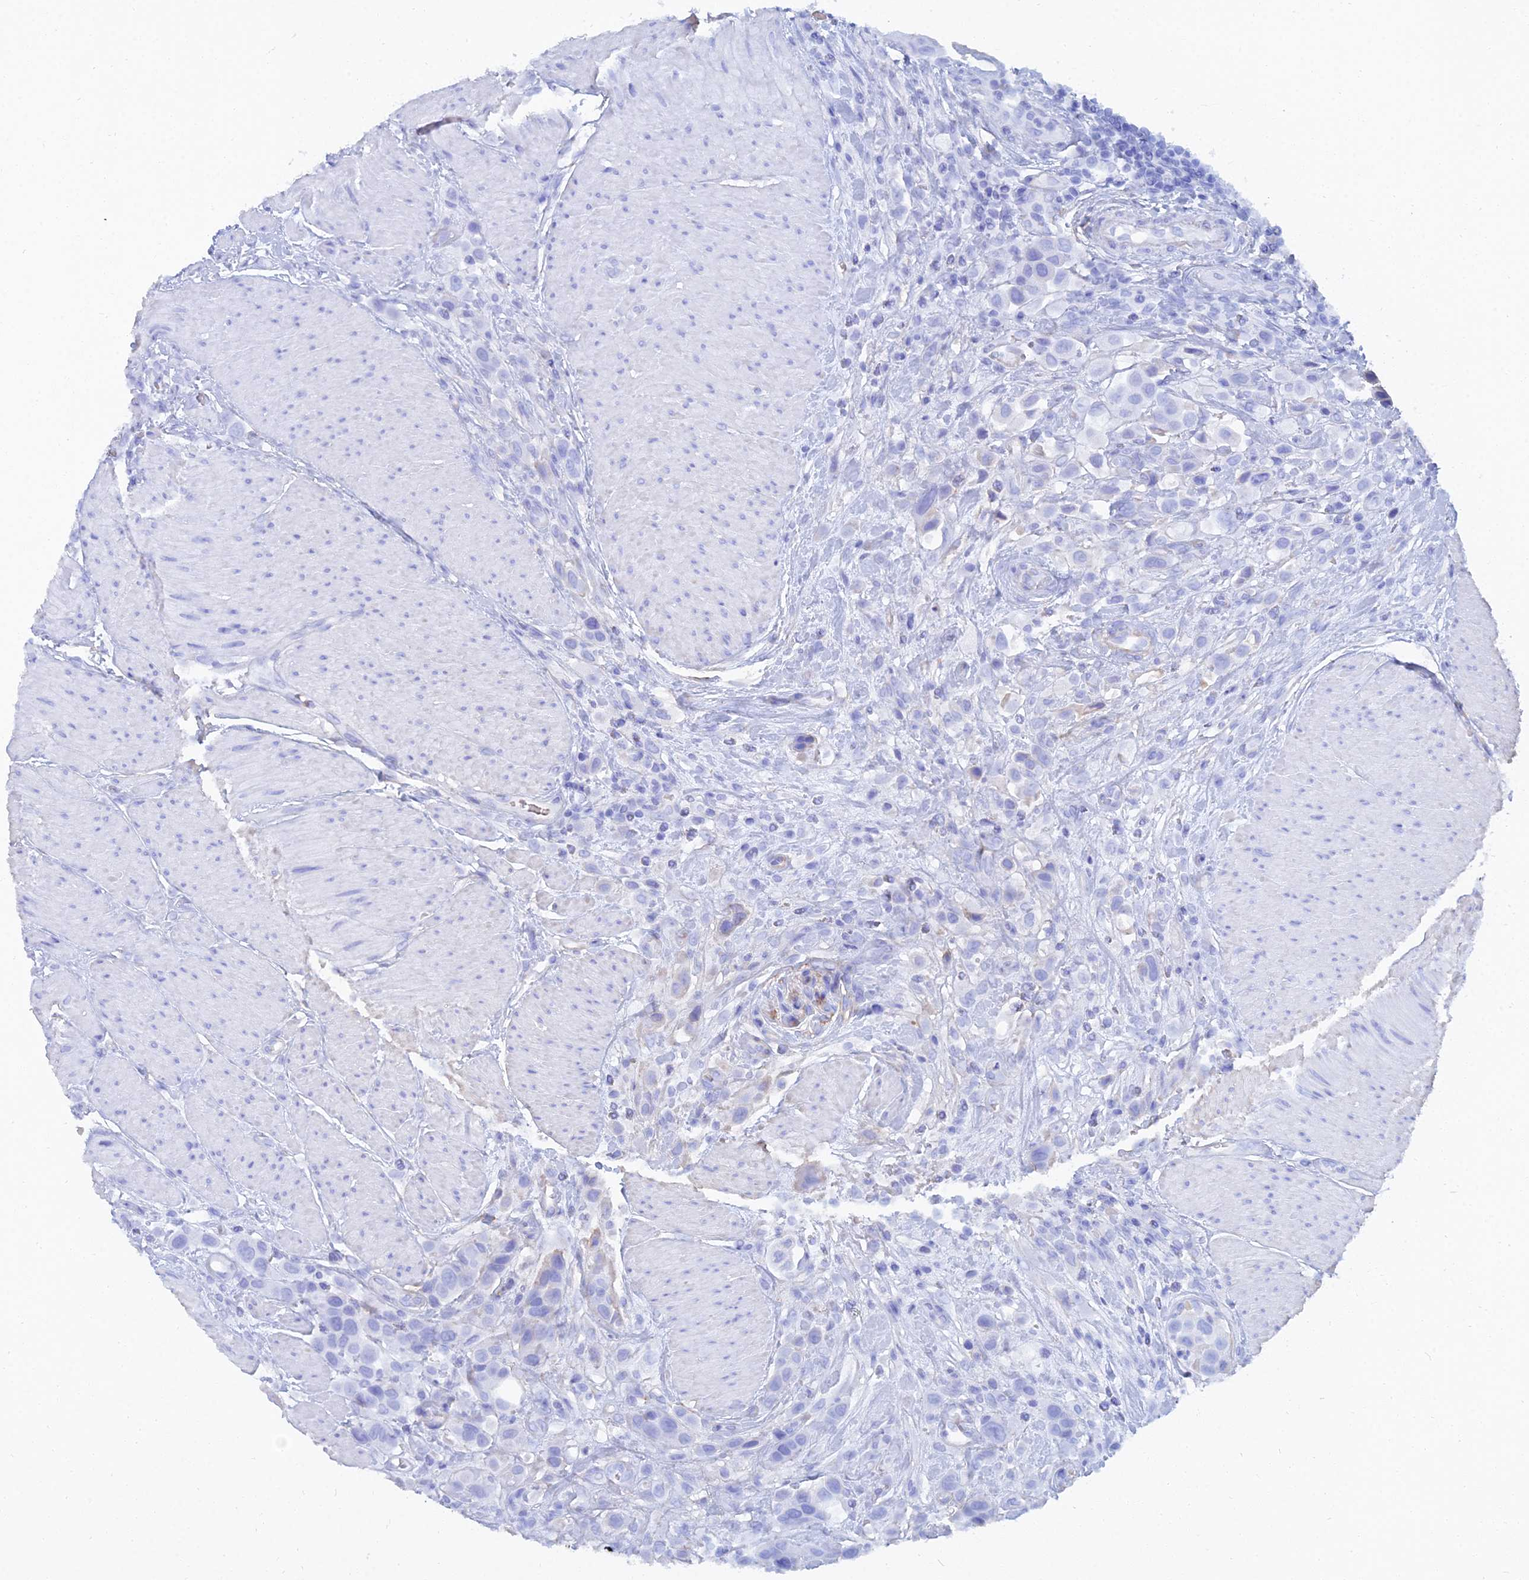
{"staining": {"intensity": "negative", "quantity": "none", "location": "none"}, "tissue": "urothelial cancer", "cell_type": "Tumor cells", "image_type": "cancer", "snomed": [{"axis": "morphology", "description": "Urothelial carcinoma, High grade"}, {"axis": "topography", "description": "Urinary bladder"}], "caption": "This image is of urothelial cancer stained with immunohistochemistry (IHC) to label a protein in brown with the nuclei are counter-stained blue. There is no staining in tumor cells.", "gene": "TRIM43B", "patient": {"sex": "male", "age": 50}}